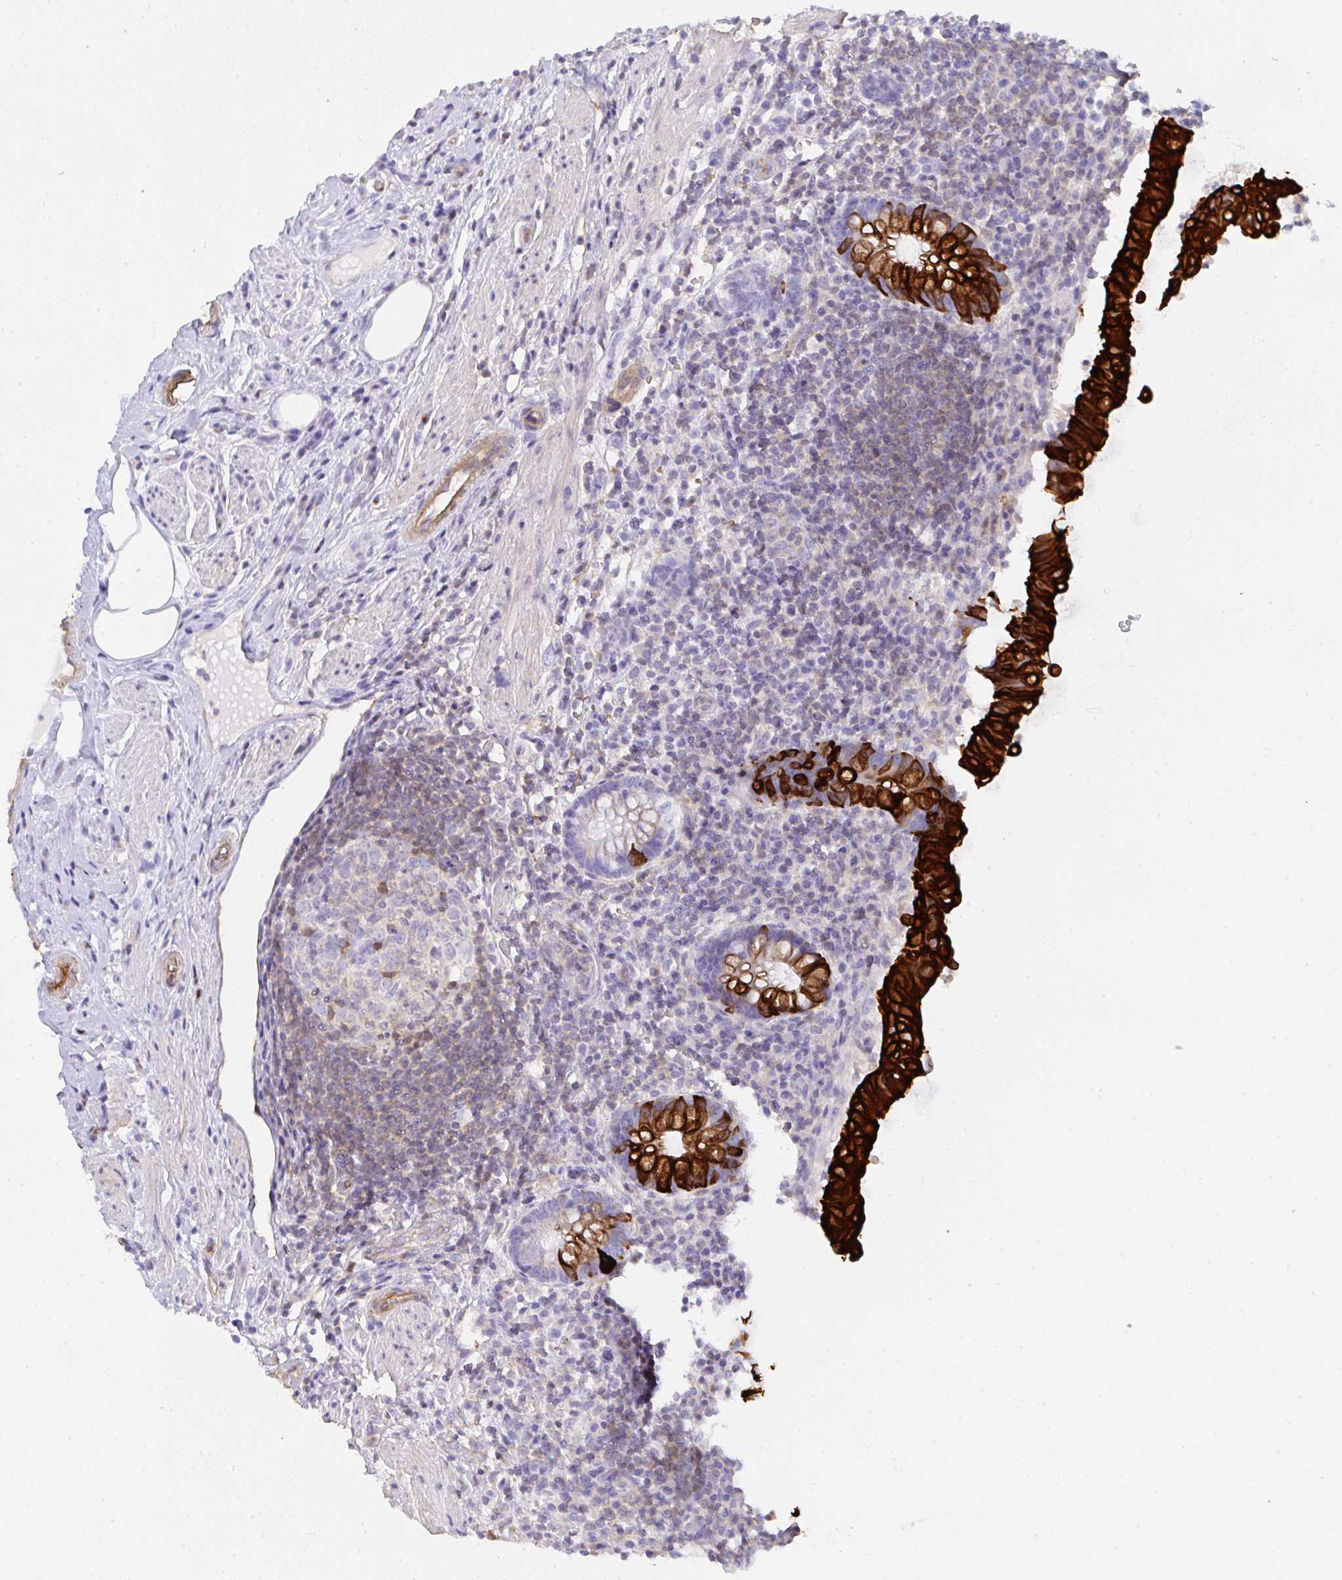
{"staining": {"intensity": "strong", "quantity": "25%-75%", "location": "cytoplasmic/membranous"}, "tissue": "appendix", "cell_type": "Glandular cells", "image_type": "normal", "snomed": [{"axis": "morphology", "description": "Normal tissue, NOS"}, {"axis": "topography", "description": "Appendix"}], "caption": "Protein expression analysis of benign human appendix reveals strong cytoplasmic/membranous expression in approximately 25%-75% of glandular cells. (Brightfield microscopy of DAB IHC at high magnification).", "gene": "TNFAIP8", "patient": {"sex": "female", "age": 56}}